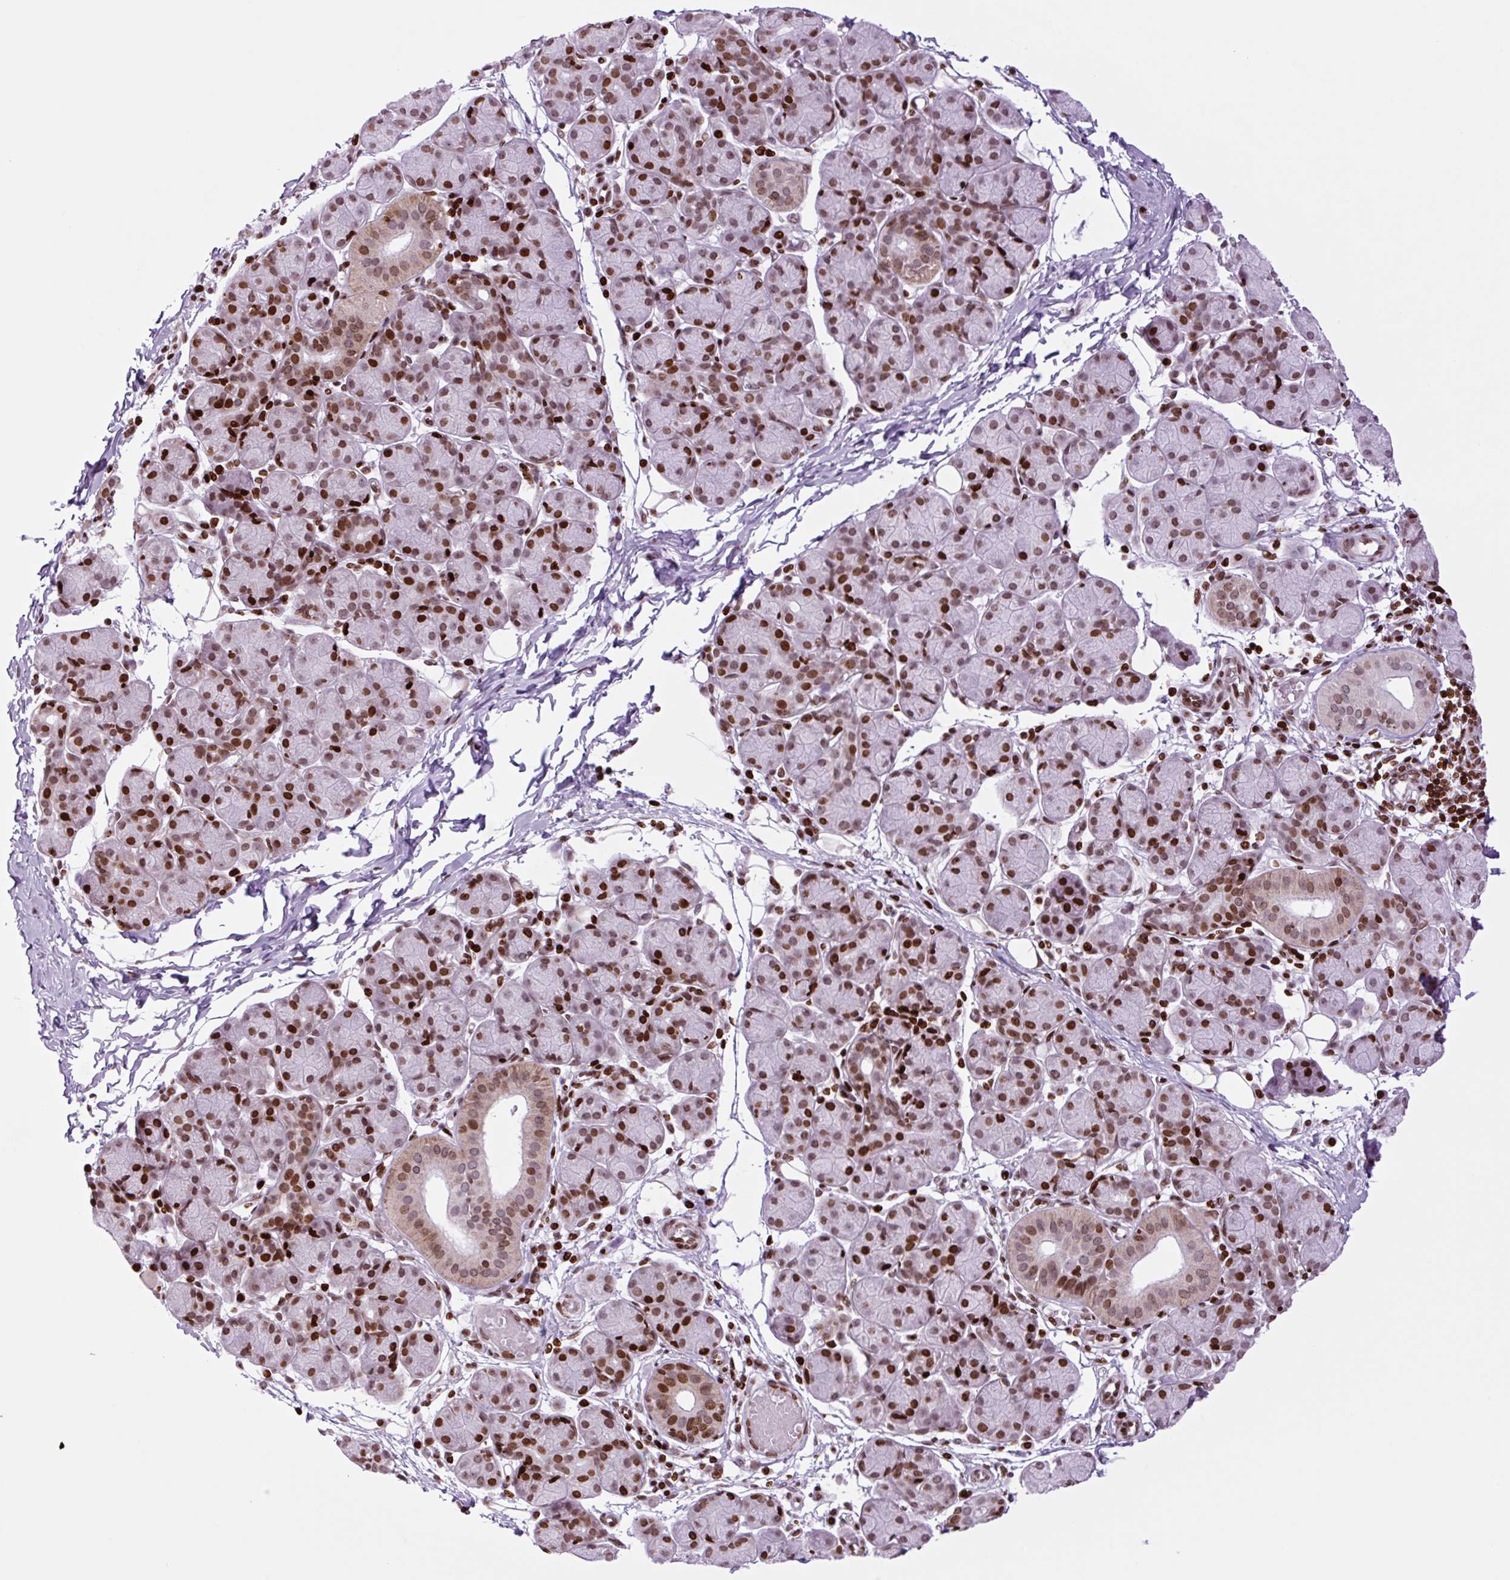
{"staining": {"intensity": "strong", "quantity": "25%-75%", "location": "nuclear"}, "tissue": "salivary gland", "cell_type": "Glandular cells", "image_type": "normal", "snomed": [{"axis": "morphology", "description": "Normal tissue, NOS"}, {"axis": "morphology", "description": "Inflammation, NOS"}, {"axis": "topography", "description": "Lymph node"}, {"axis": "topography", "description": "Salivary gland"}], "caption": "Normal salivary gland demonstrates strong nuclear staining in approximately 25%-75% of glandular cells.", "gene": "H1", "patient": {"sex": "male", "age": 3}}